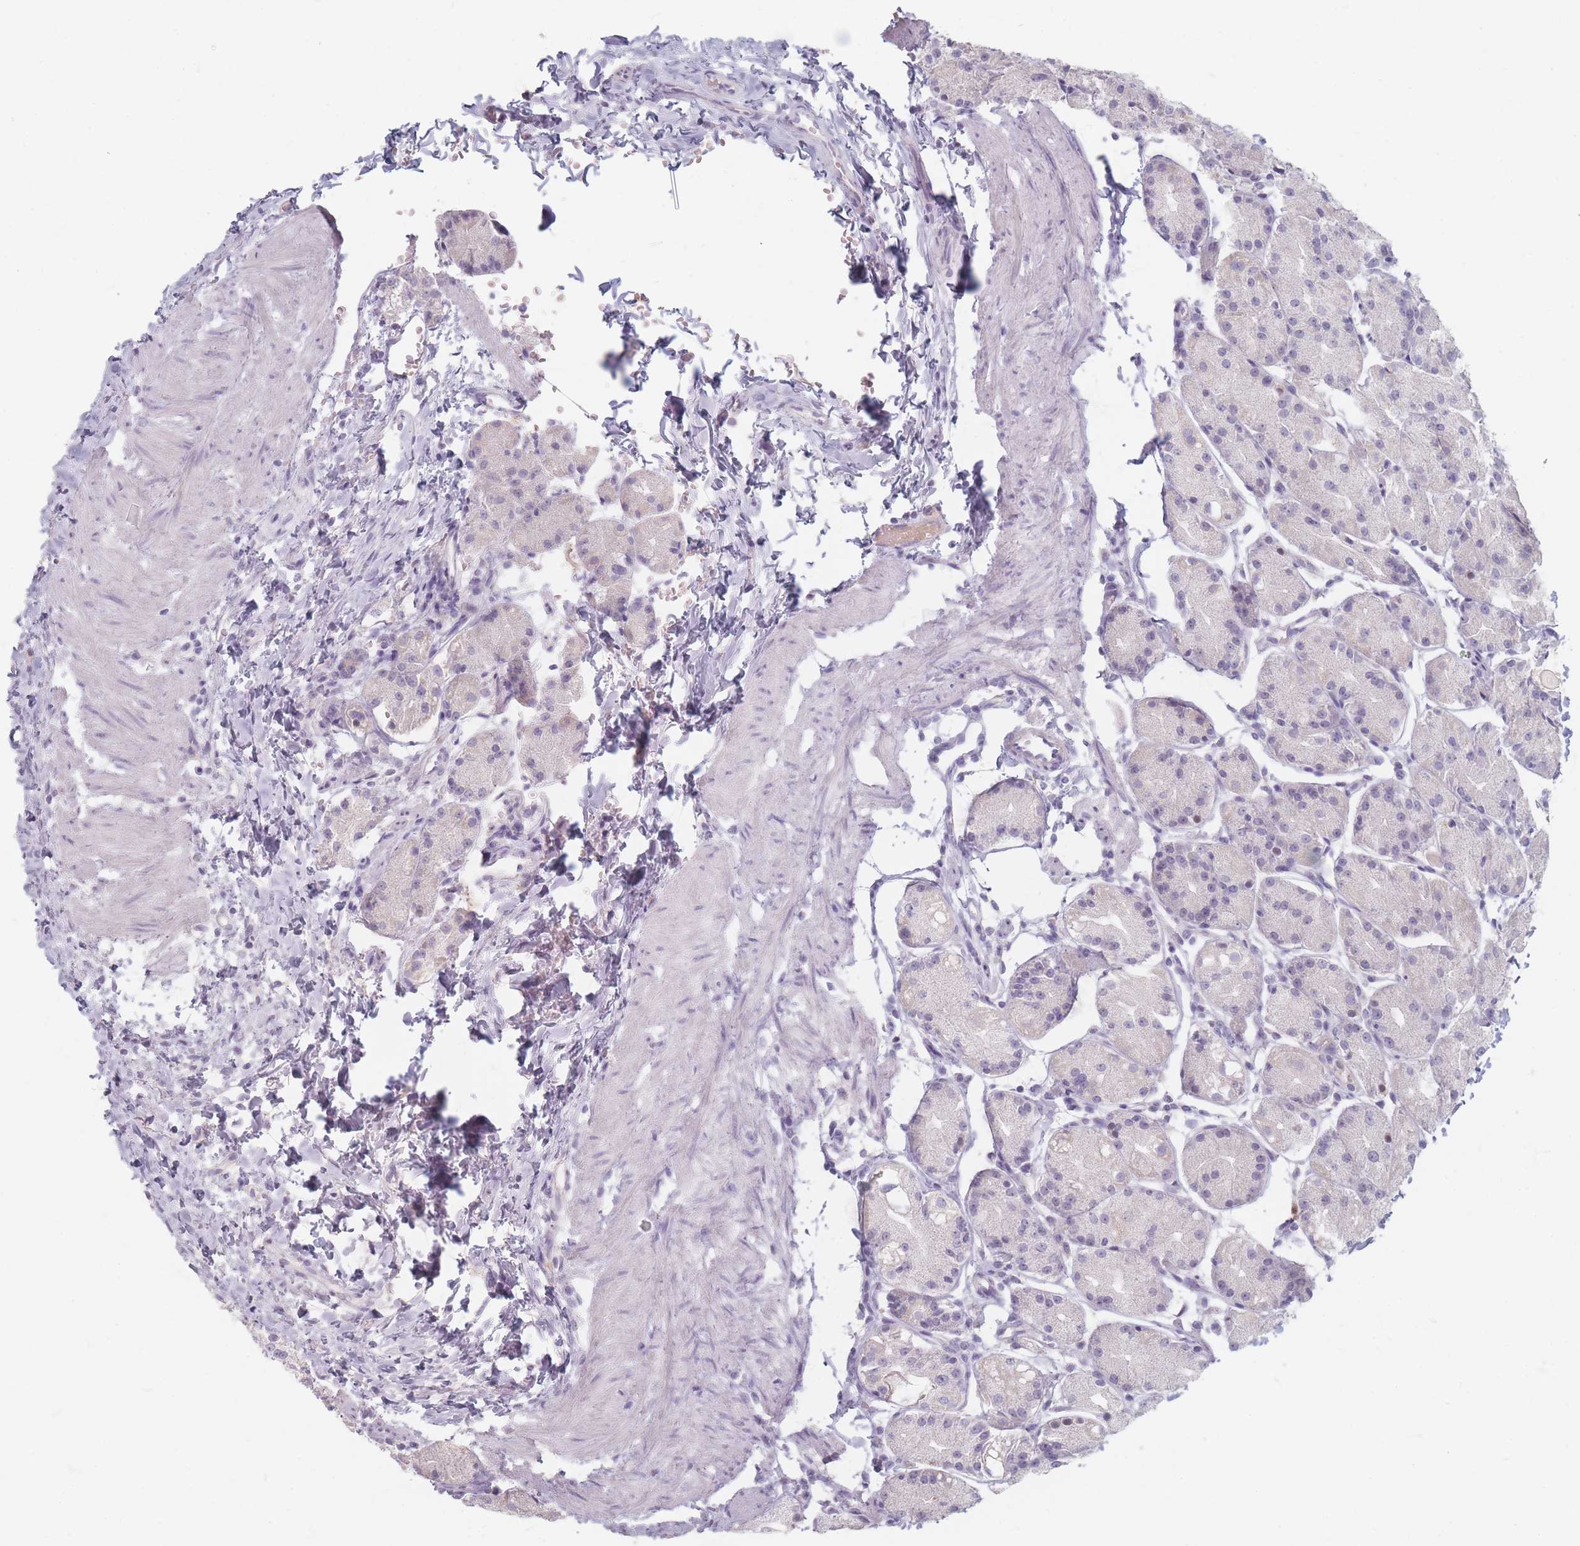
{"staining": {"intensity": "negative", "quantity": "none", "location": "none"}, "tissue": "stomach", "cell_type": "Glandular cells", "image_type": "normal", "snomed": [{"axis": "morphology", "description": "Normal tissue, NOS"}, {"axis": "topography", "description": "Stomach, upper"}], "caption": "This photomicrograph is of normal stomach stained with immunohistochemistry (IHC) to label a protein in brown with the nuclei are counter-stained blue. There is no staining in glandular cells. (DAB immunohistochemistry (IHC) with hematoxylin counter stain).", "gene": "HELZ2", "patient": {"sex": "male", "age": 47}}